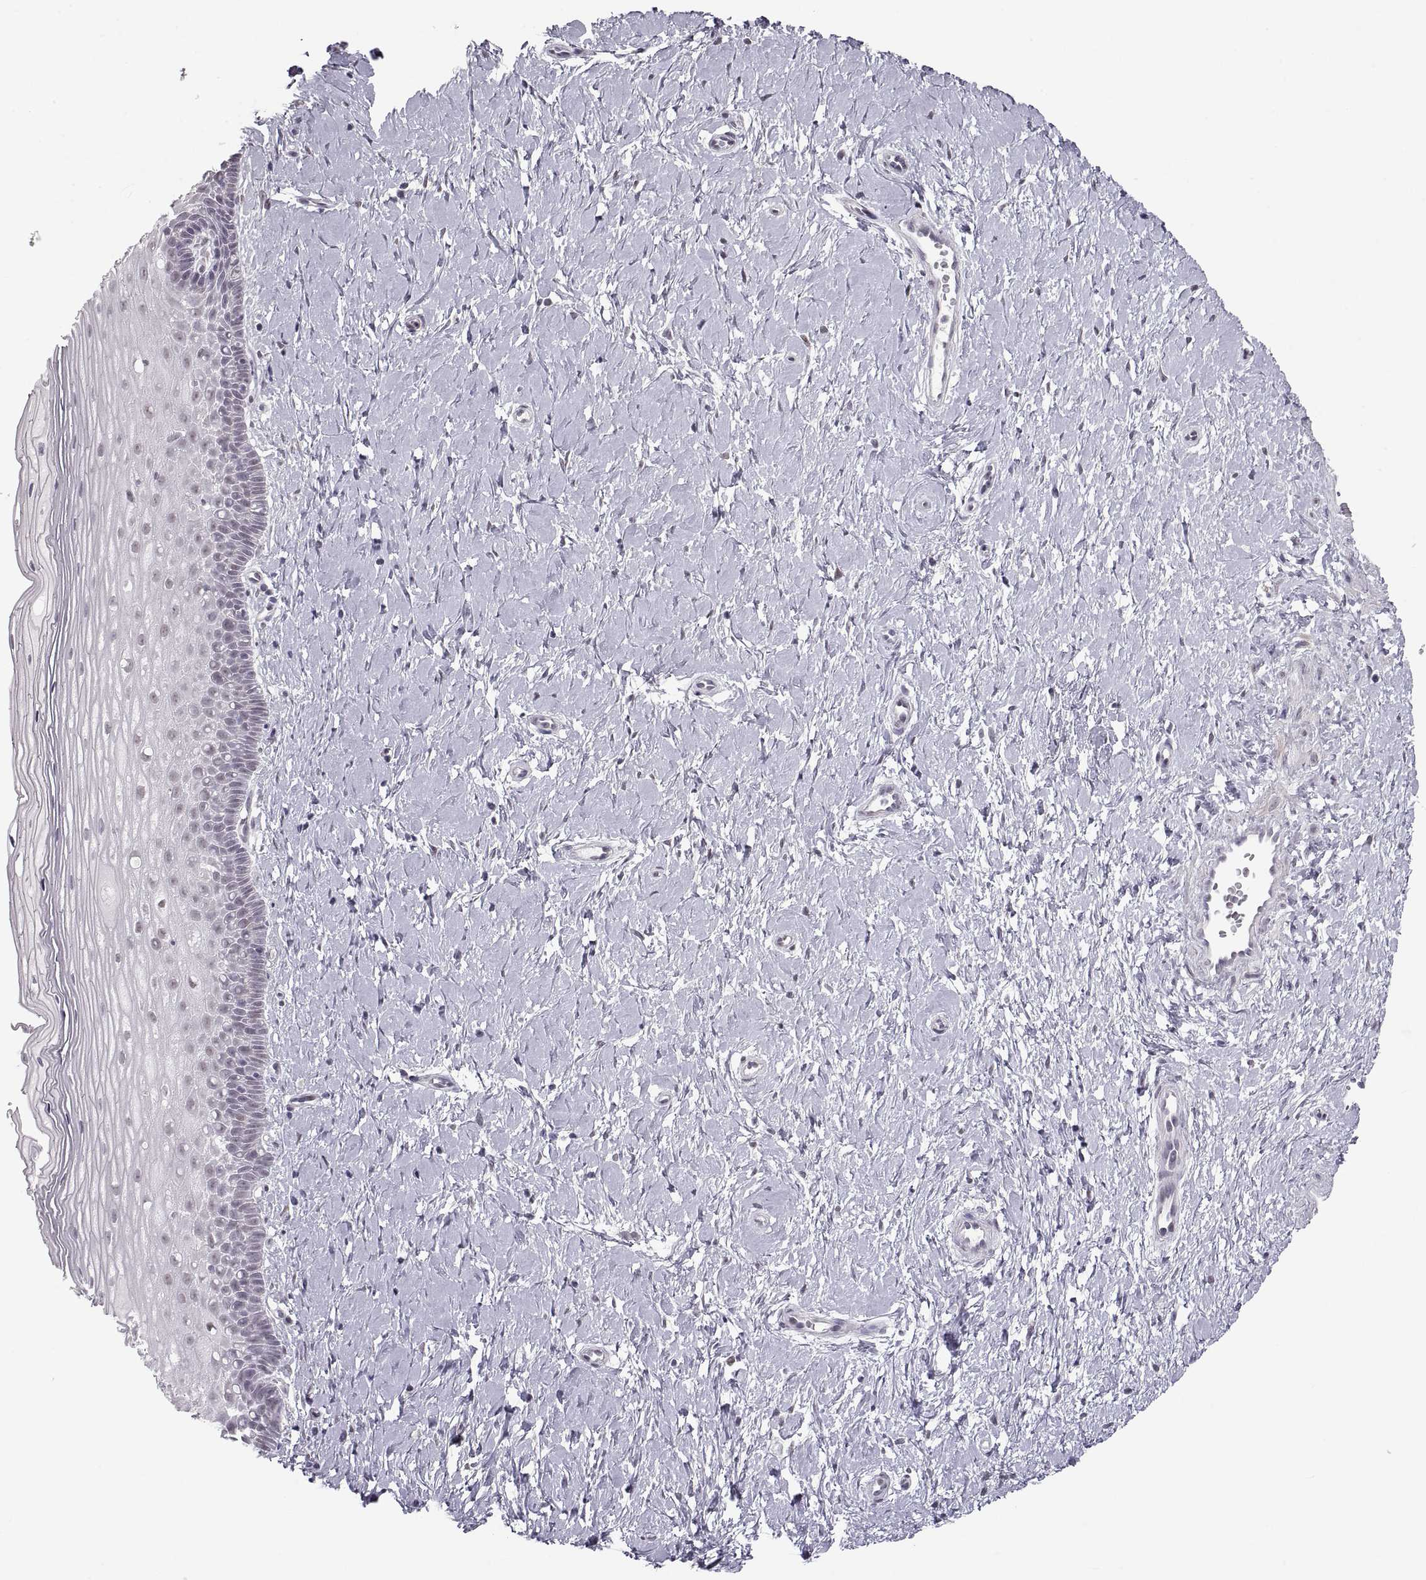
{"staining": {"intensity": "negative", "quantity": "none", "location": "none"}, "tissue": "cervix", "cell_type": "Glandular cells", "image_type": "normal", "snomed": [{"axis": "morphology", "description": "Normal tissue, NOS"}, {"axis": "topography", "description": "Cervix"}], "caption": "High power microscopy image of an immunohistochemistry histopathology image of normal cervix, revealing no significant staining in glandular cells.", "gene": "NANOS3", "patient": {"sex": "female", "age": 37}}